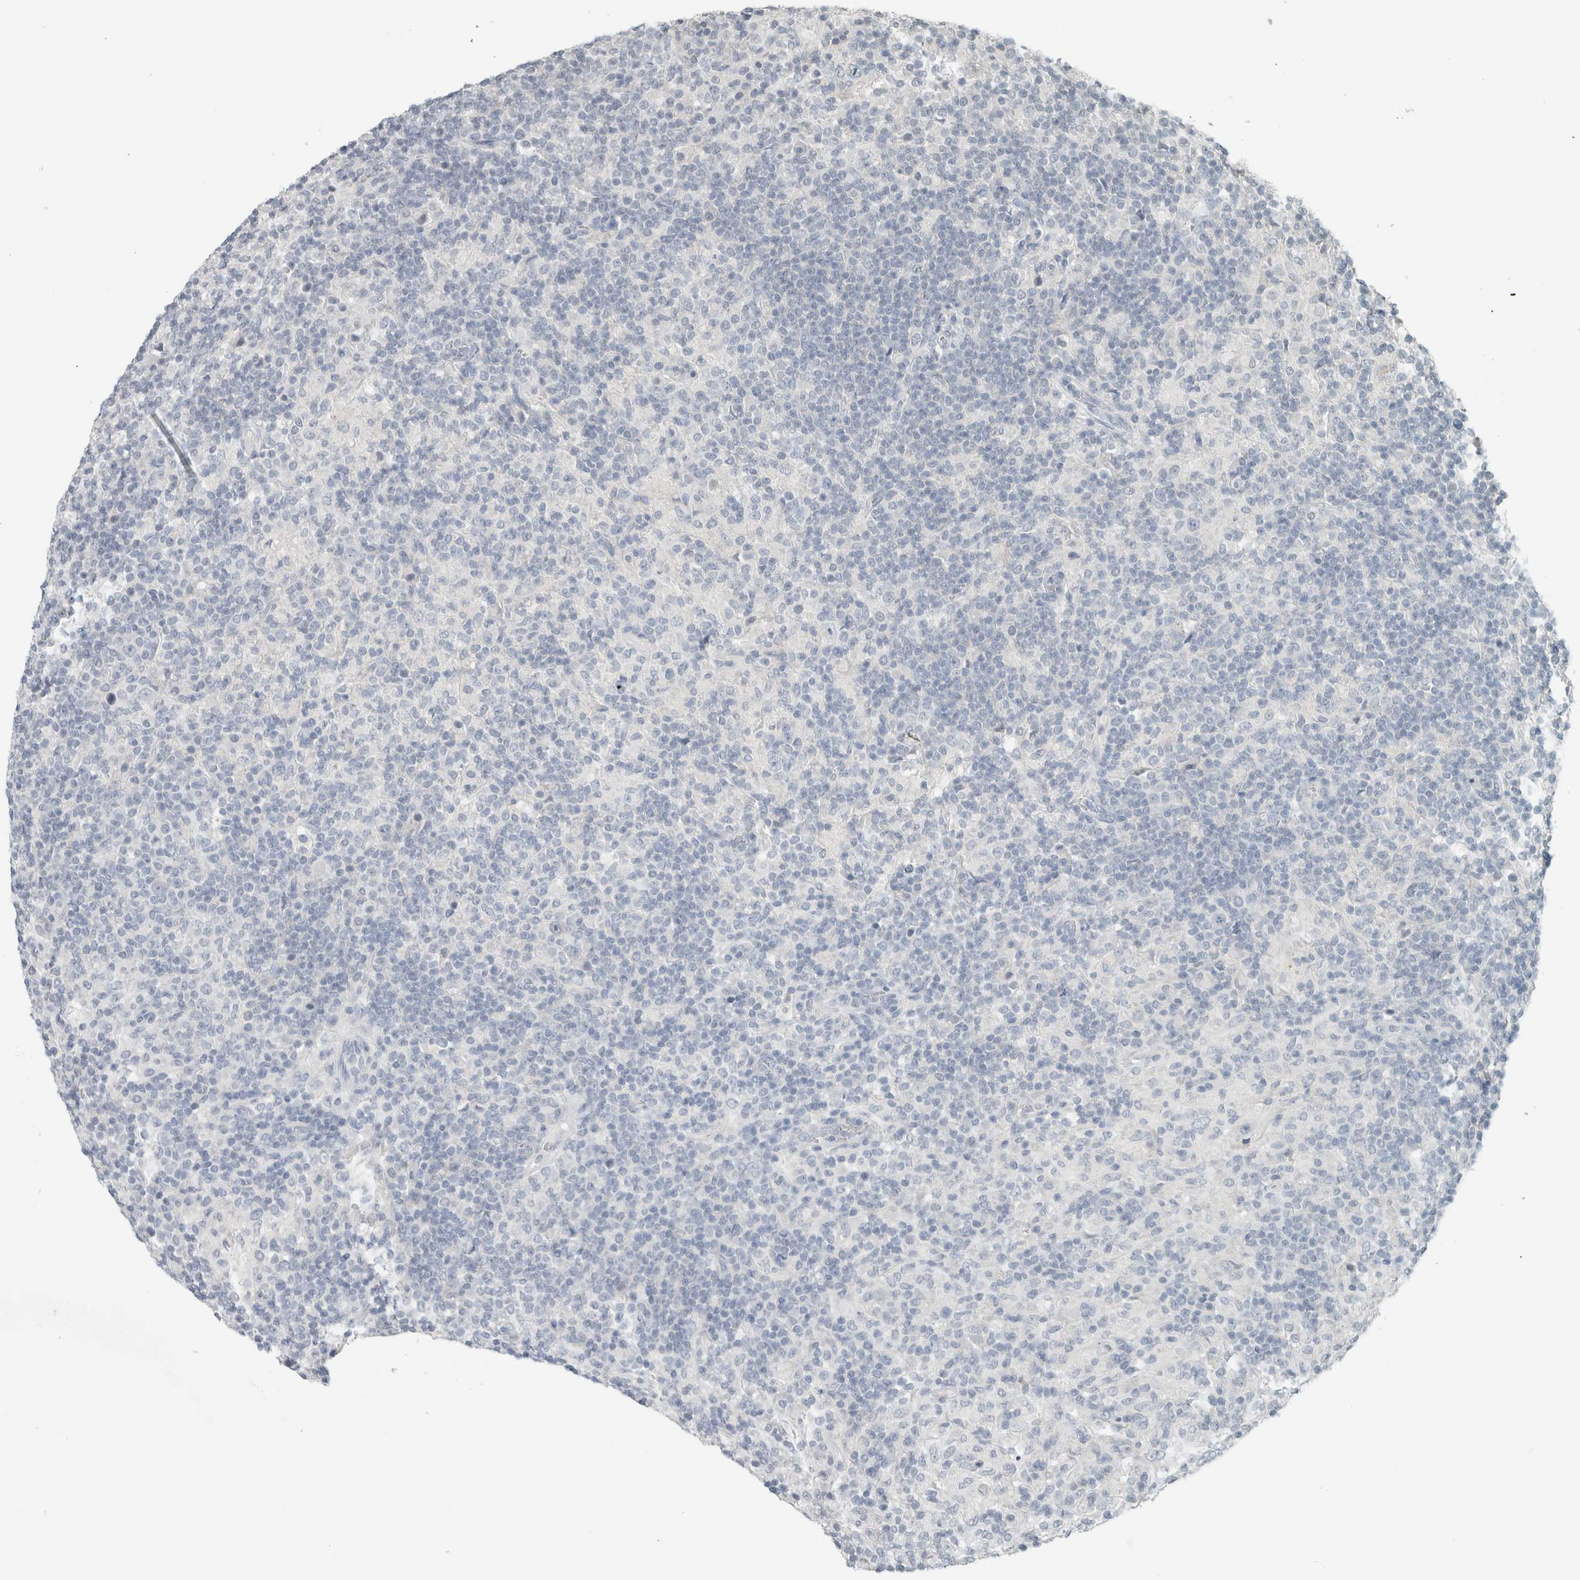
{"staining": {"intensity": "negative", "quantity": "none", "location": "none"}, "tissue": "lymphoma", "cell_type": "Tumor cells", "image_type": "cancer", "snomed": [{"axis": "morphology", "description": "Hodgkin's disease, NOS"}, {"axis": "topography", "description": "Lymph node"}], "caption": "Immunohistochemical staining of Hodgkin's disease shows no significant staining in tumor cells. (DAB (3,3'-diaminobenzidine) immunohistochemistry (IHC) visualized using brightfield microscopy, high magnification).", "gene": "TRIT1", "patient": {"sex": "male", "age": 70}}